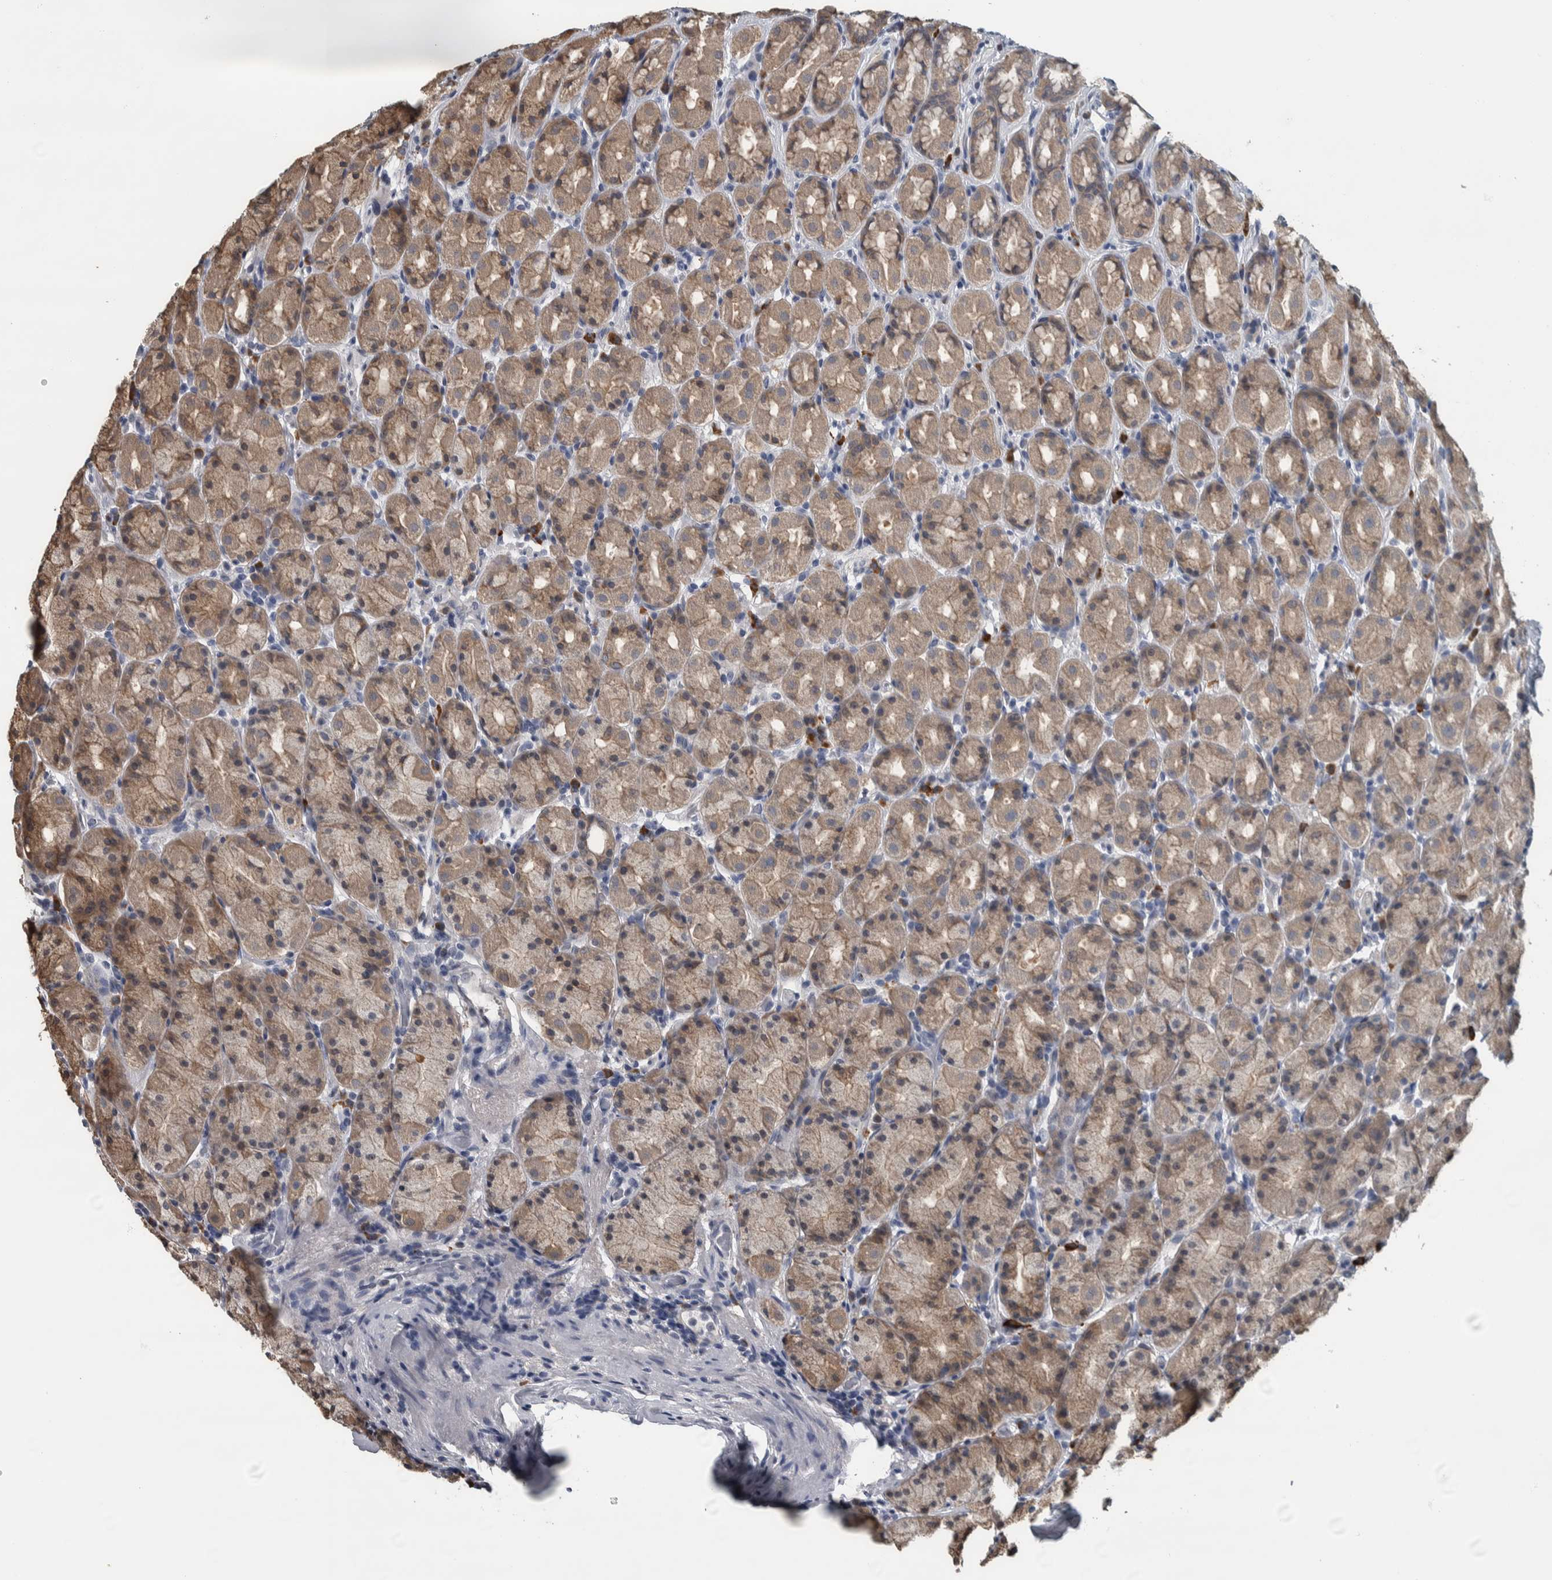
{"staining": {"intensity": "weak", "quantity": "25%-75%", "location": "cytoplasmic/membranous"}, "tissue": "stomach", "cell_type": "Glandular cells", "image_type": "normal", "snomed": [{"axis": "morphology", "description": "Normal tissue, NOS"}, {"axis": "topography", "description": "Stomach, upper"}], "caption": "Stomach stained with immunohistochemistry reveals weak cytoplasmic/membranous staining in approximately 25%-75% of glandular cells.", "gene": "CAVIN4", "patient": {"sex": "male", "age": 68}}